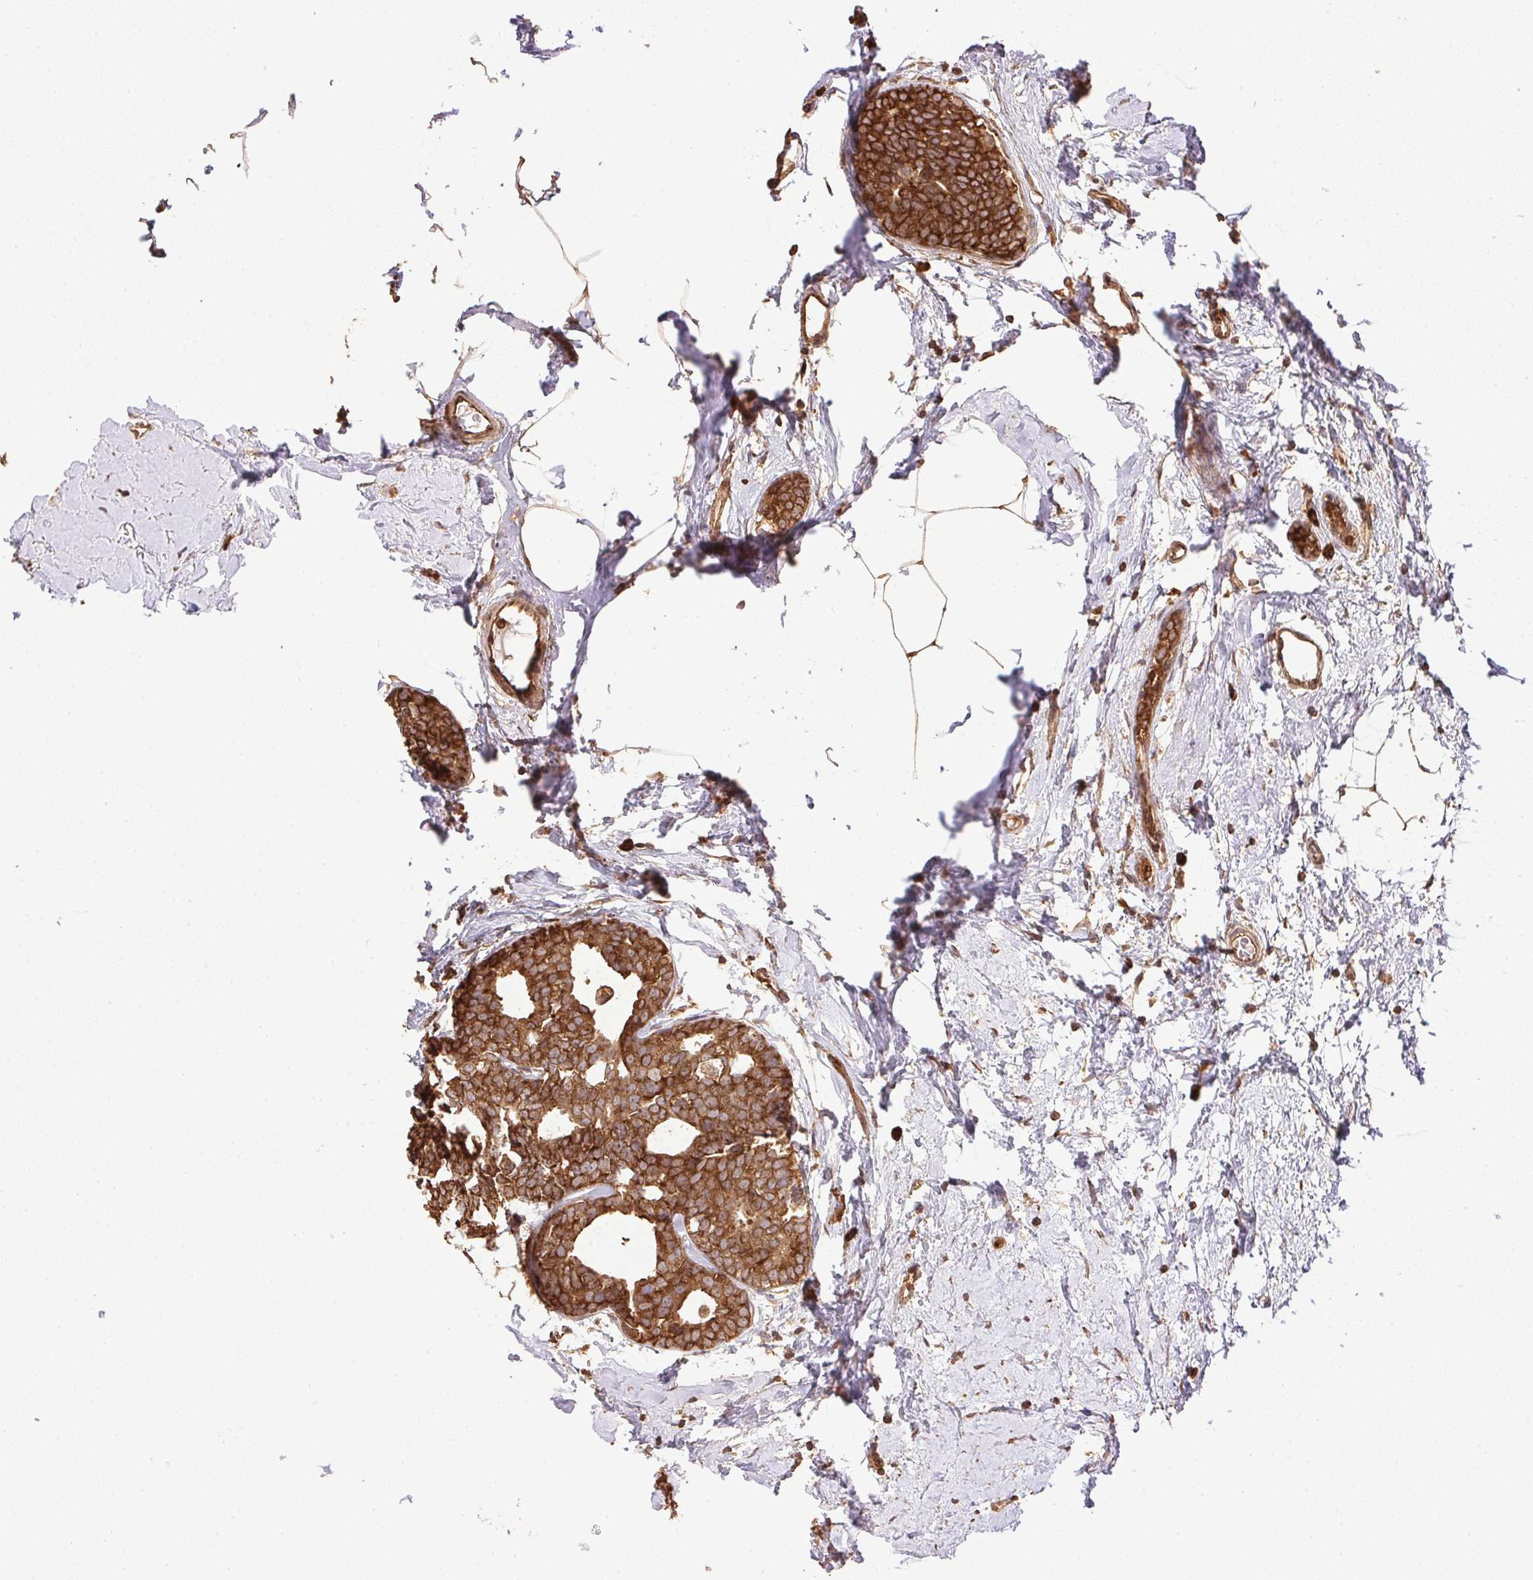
{"staining": {"intensity": "strong", "quantity": ">75%", "location": "cytoplasmic/membranous"}, "tissue": "breast cancer", "cell_type": "Tumor cells", "image_type": "cancer", "snomed": [{"axis": "morphology", "description": "Duct carcinoma"}, {"axis": "topography", "description": "Breast"}], "caption": "About >75% of tumor cells in breast cancer show strong cytoplasmic/membranous protein staining as visualized by brown immunohistochemical staining.", "gene": "EIF2S1", "patient": {"sex": "female", "age": 40}}